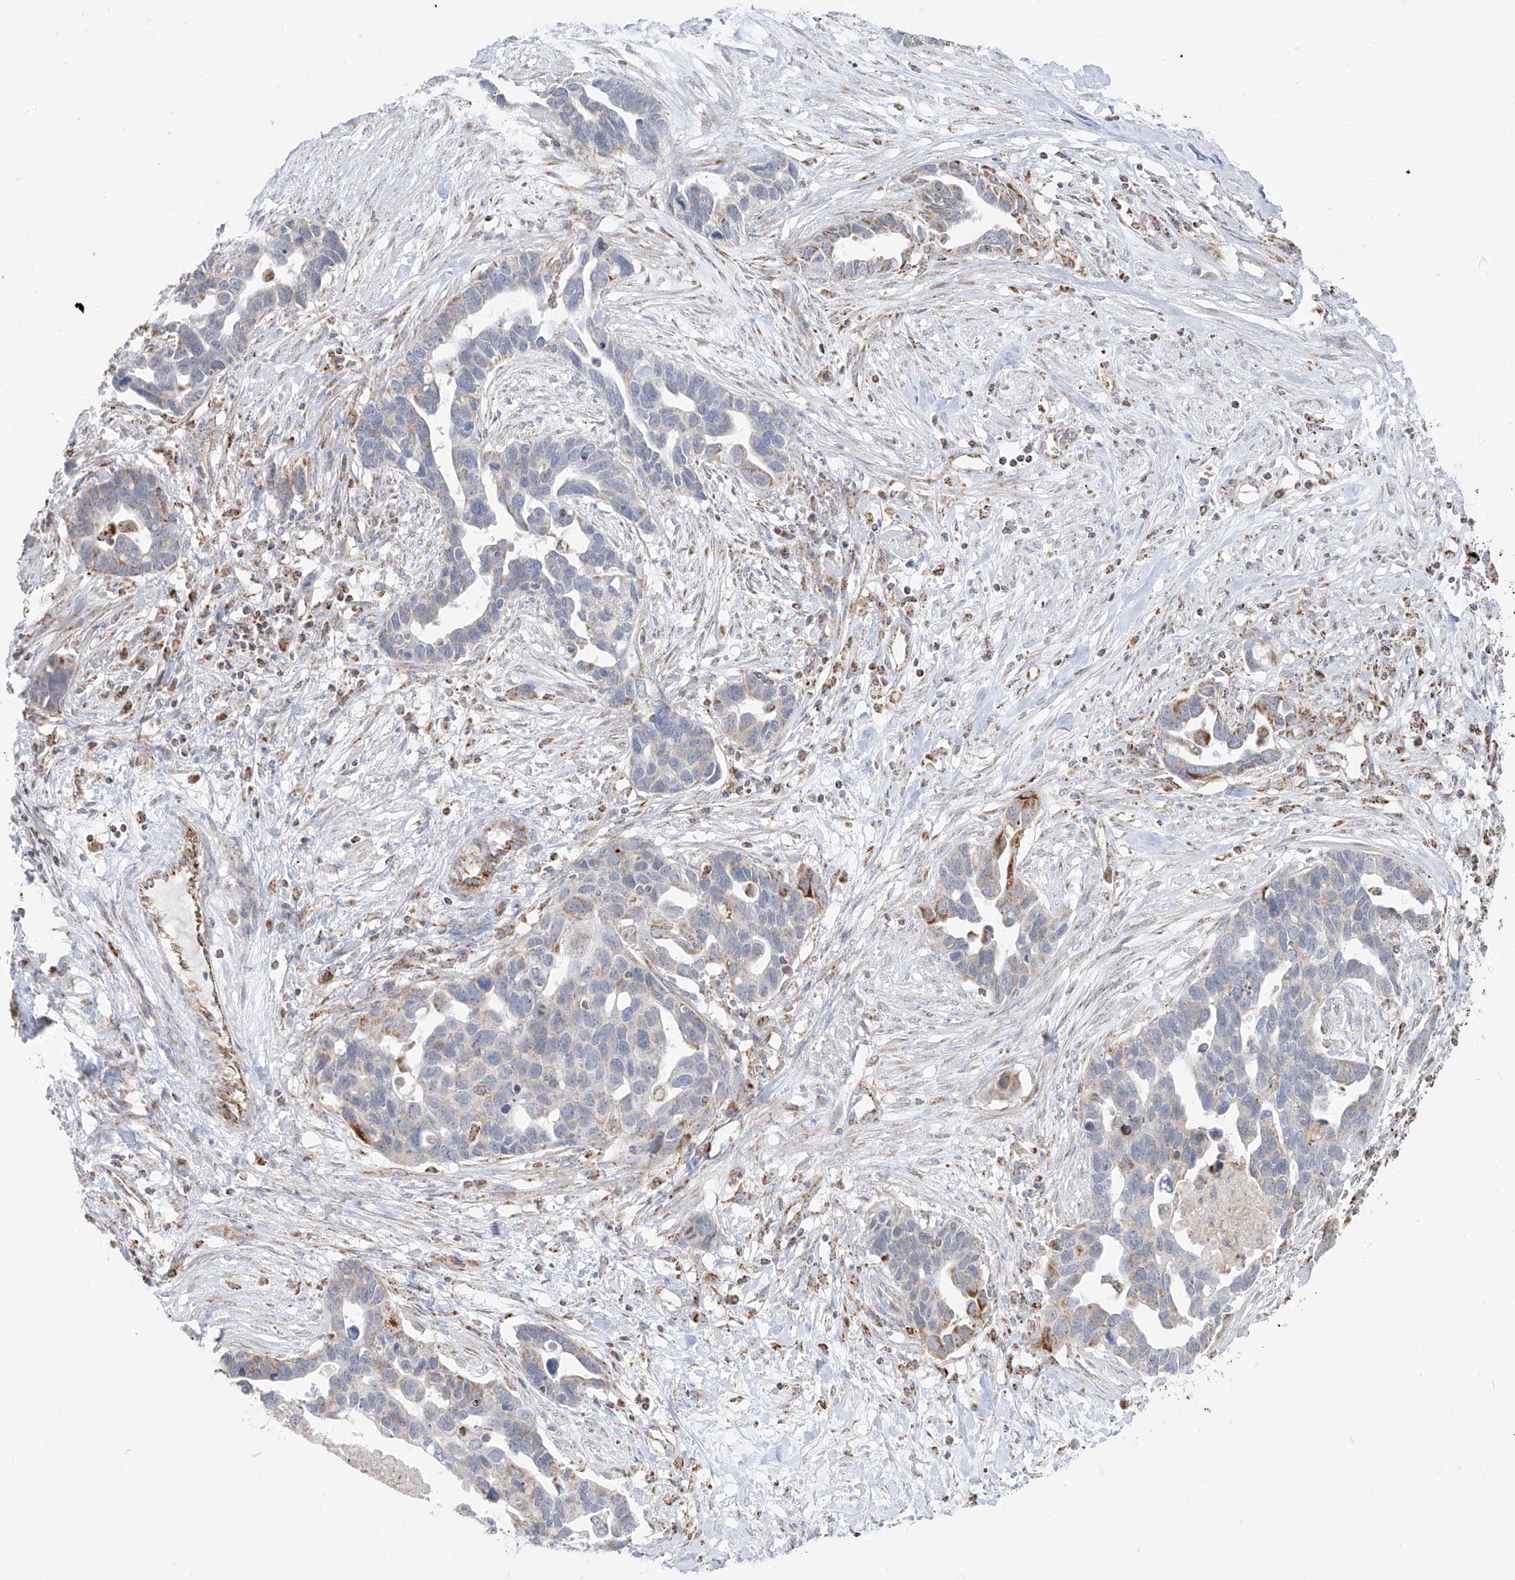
{"staining": {"intensity": "moderate", "quantity": "<25%", "location": "cytoplasmic/membranous"}, "tissue": "ovarian cancer", "cell_type": "Tumor cells", "image_type": "cancer", "snomed": [{"axis": "morphology", "description": "Cystadenocarcinoma, serous, NOS"}, {"axis": "topography", "description": "Ovary"}], "caption": "Ovarian serous cystadenocarcinoma stained with a brown dye exhibits moderate cytoplasmic/membranous positive expression in approximately <25% of tumor cells.", "gene": "ETHE1", "patient": {"sex": "female", "age": 54}}